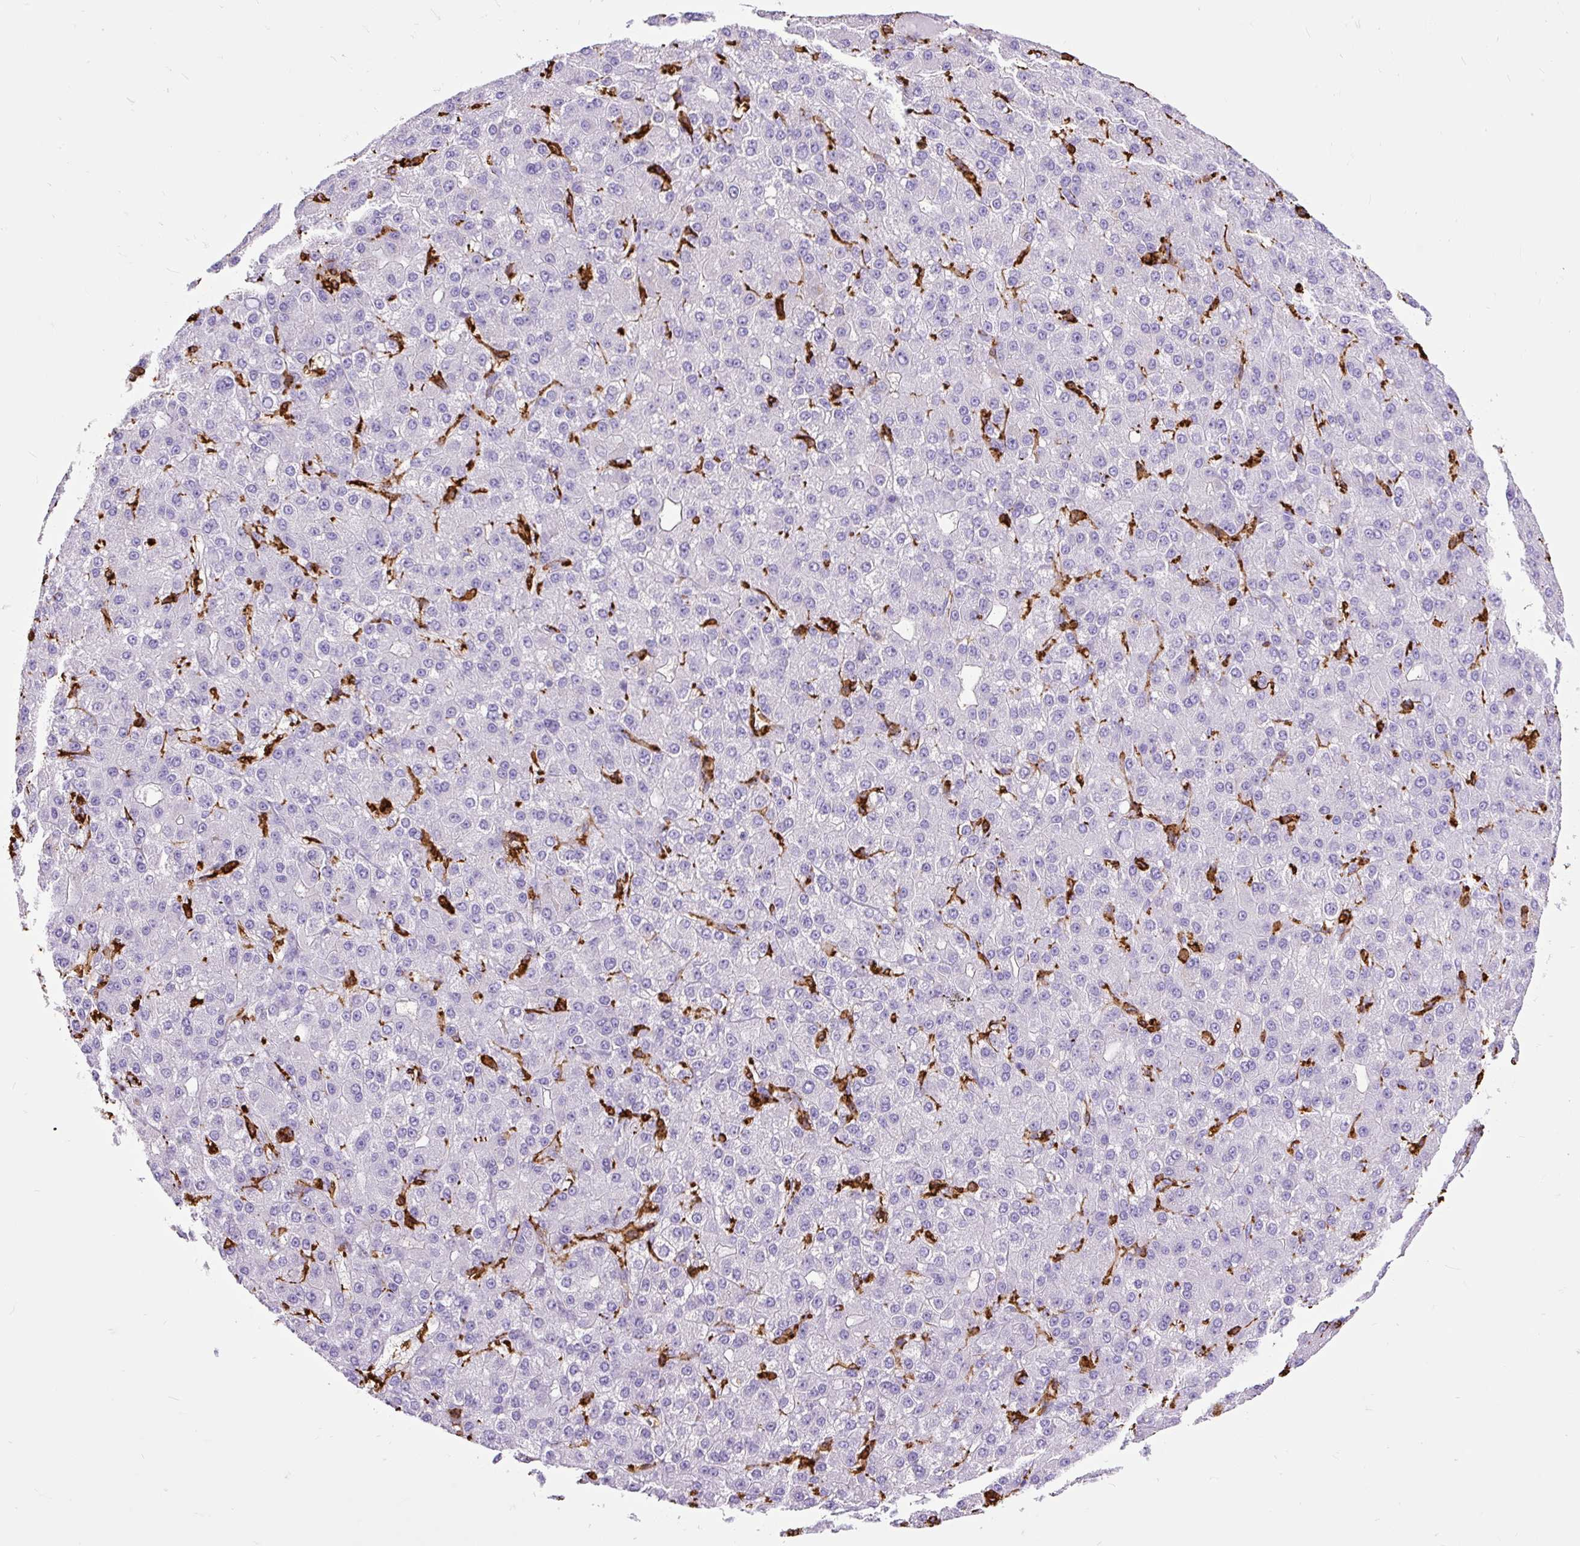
{"staining": {"intensity": "negative", "quantity": "none", "location": "none"}, "tissue": "liver cancer", "cell_type": "Tumor cells", "image_type": "cancer", "snomed": [{"axis": "morphology", "description": "Carcinoma, Hepatocellular, NOS"}, {"axis": "topography", "description": "Liver"}], "caption": "Tumor cells are negative for brown protein staining in liver hepatocellular carcinoma. (Stains: DAB (3,3'-diaminobenzidine) IHC with hematoxylin counter stain, Microscopy: brightfield microscopy at high magnification).", "gene": "HLA-DRA", "patient": {"sex": "male", "age": 67}}